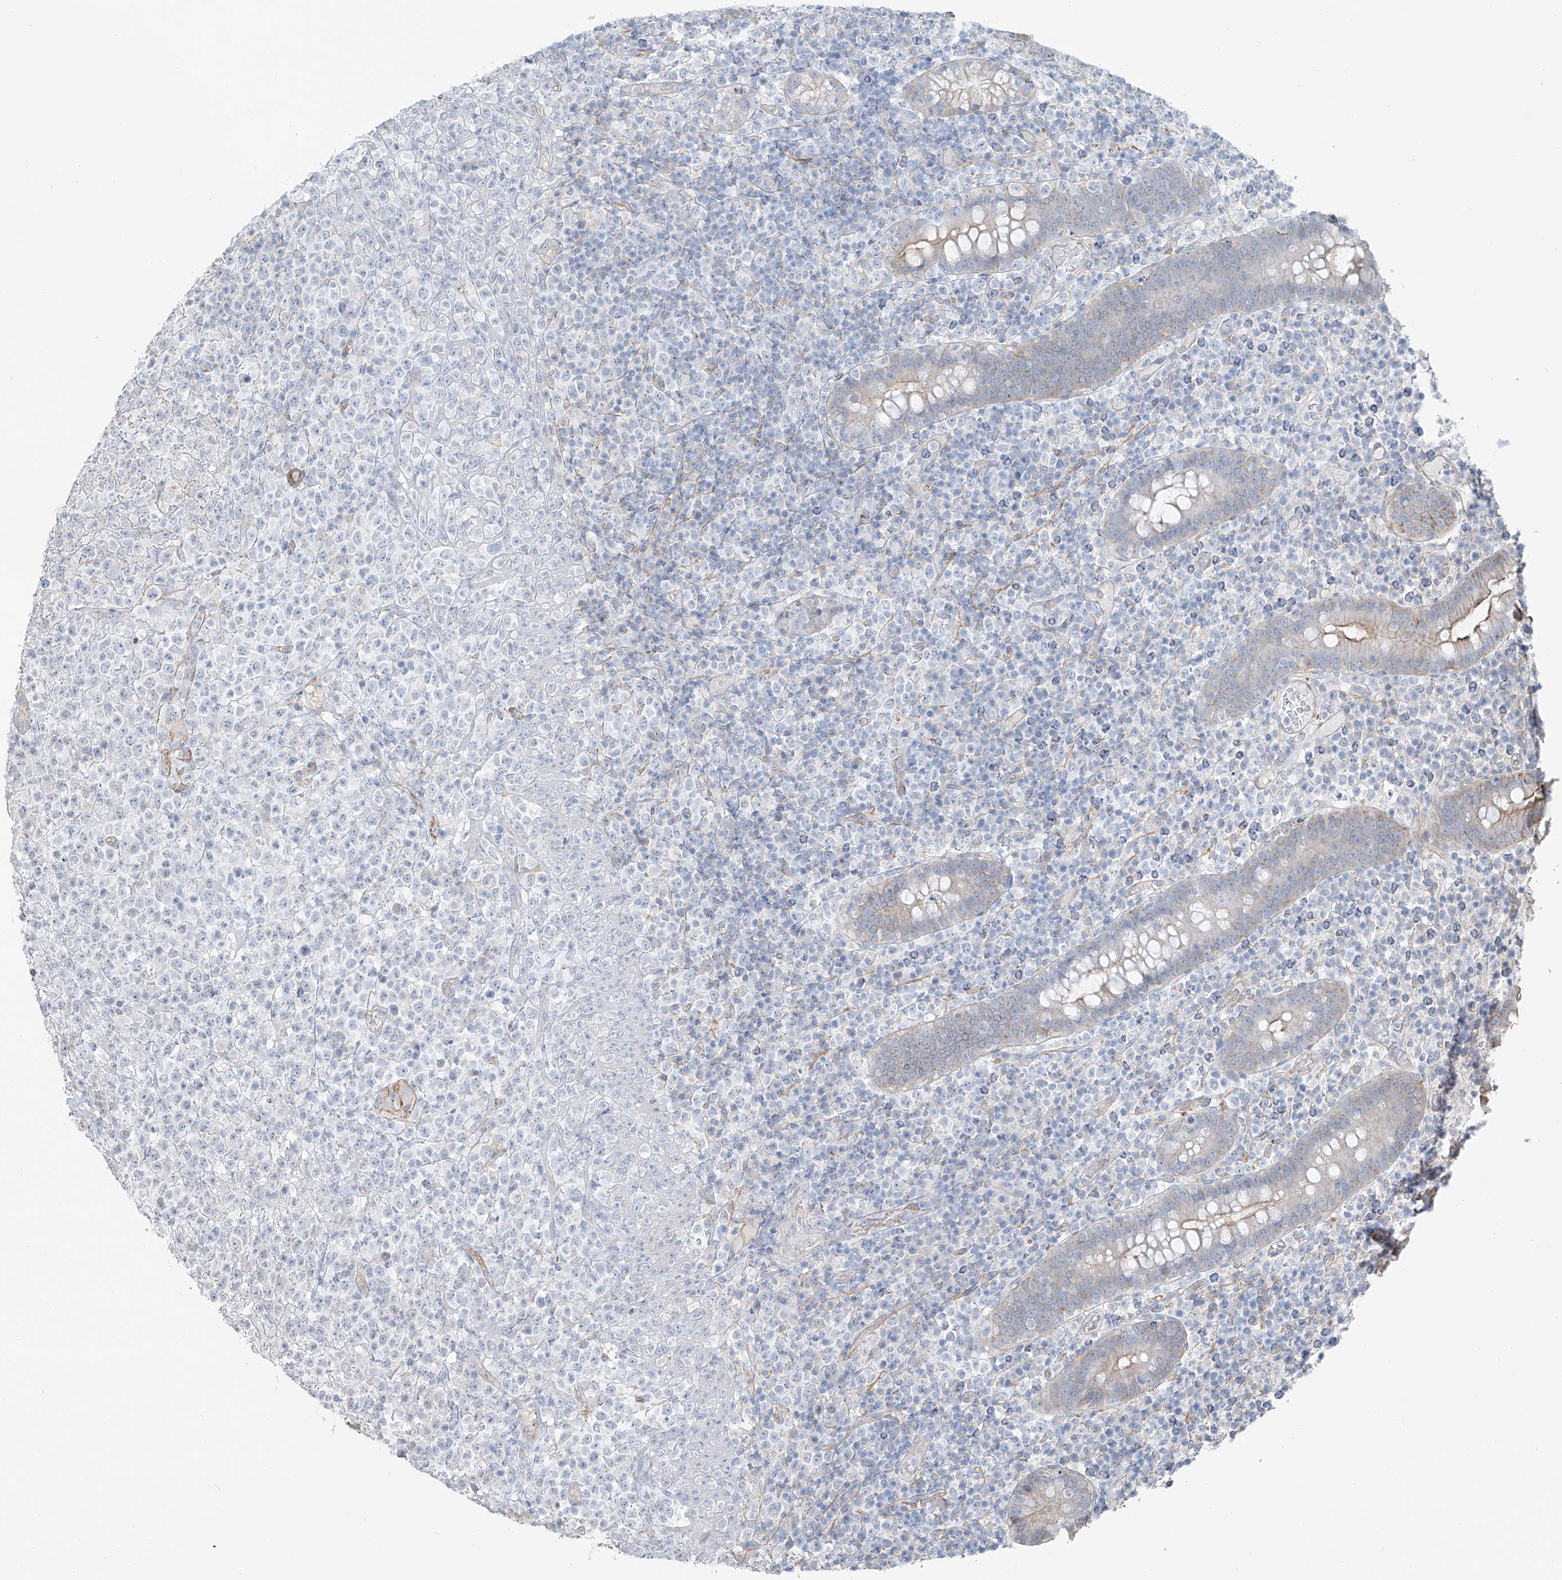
{"staining": {"intensity": "negative", "quantity": "none", "location": "none"}, "tissue": "lymphoma", "cell_type": "Tumor cells", "image_type": "cancer", "snomed": [{"axis": "morphology", "description": "Malignant lymphoma, non-Hodgkin's type, High grade"}, {"axis": "topography", "description": "Colon"}], "caption": "A histopathology image of human high-grade malignant lymphoma, non-Hodgkin's type is negative for staining in tumor cells.", "gene": "TUBE1", "patient": {"sex": "female", "age": 53}}